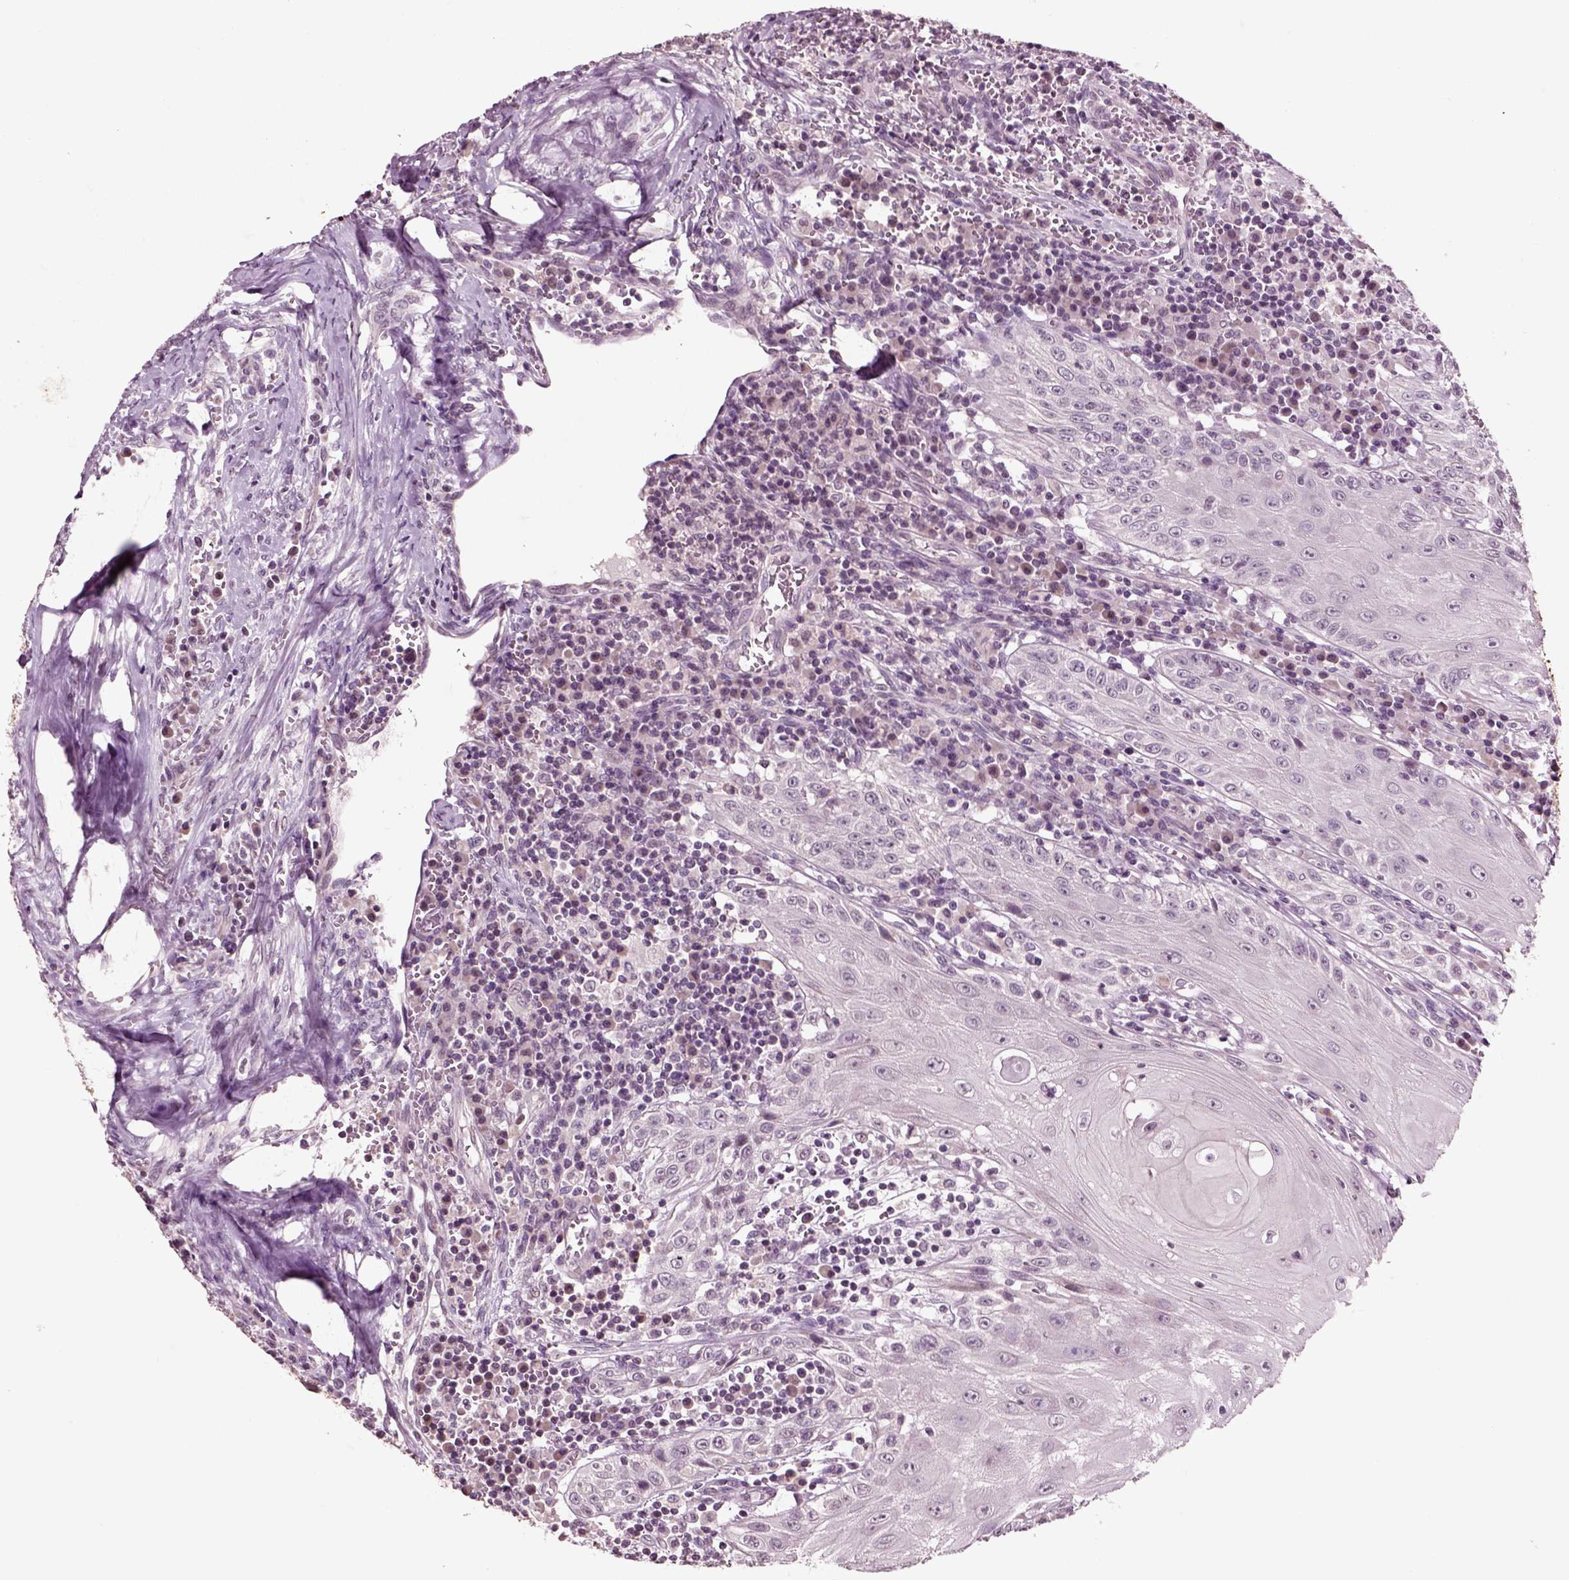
{"staining": {"intensity": "negative", "quantity": "none", "location": "none"}, "tissue": "head and neck cancer", "cell_type": "Tumor cells", "image_type": "cancer", "snomed": [{"axis": "morphology", "description": "Squamous cell carcinoma, NOS"}, {"axis": "topography", "description": "Oral tissue"}, {"axis": "topography", "description": "Head-Neck"}], "caption": "Squamous cell carcinoma (head and neck) was stained to show a protein in brown. There is no significant expression in tumor cells.", "gene": "CHGB", "patient": {"sex": "male", "age": 58}}